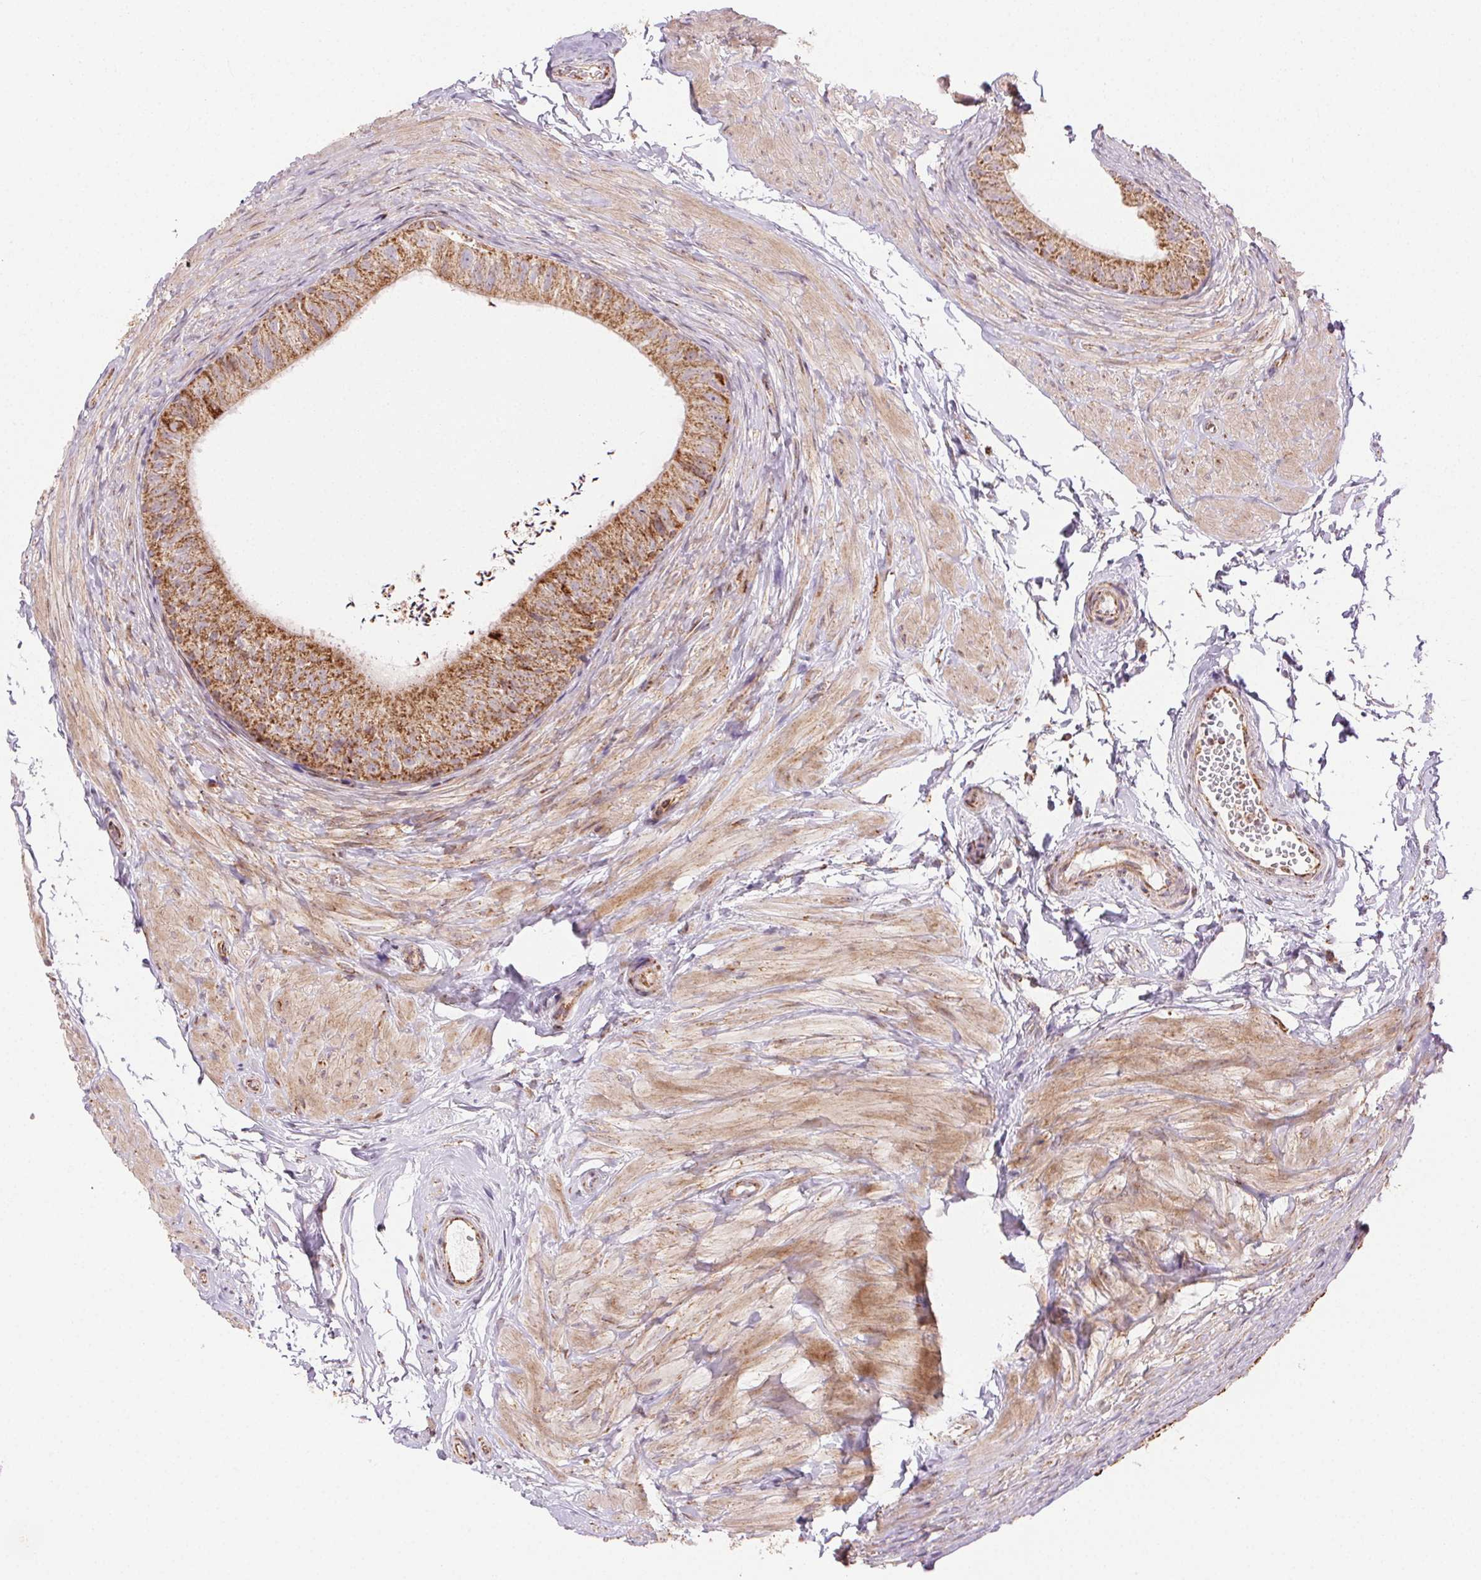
{"staining": {"intensity": "moderate", "quantity": "25%-75%", "location": "cytoplasmic/membranous"}, "tissue": "epididymis", "cell_type": "Glandular cells", "image_type": "normal", "snomed": [{"axis": "morphology", "description": "Normal tissue, NOS"}, {"axis": "topography", "description": "Epididymis, spermatic cord, NOS"}, {"axis": "topography", "description": "Epididymis"}, {"axis": "topography", "description": "Peripheral nerve tissue"}], "caption": "Protein analysis of normal epididymis reveals moderate cytoplasmic/membranous positivity in about 25%-75% of glandular cells. Using DAB (3,3'-diaminobenzidine) (brown) and hematoxylin (blue) stains, captured at high magnification using brightfield microscopy.", "gene": "CLPB", "patient": {"sex": "male", "age": 29}}